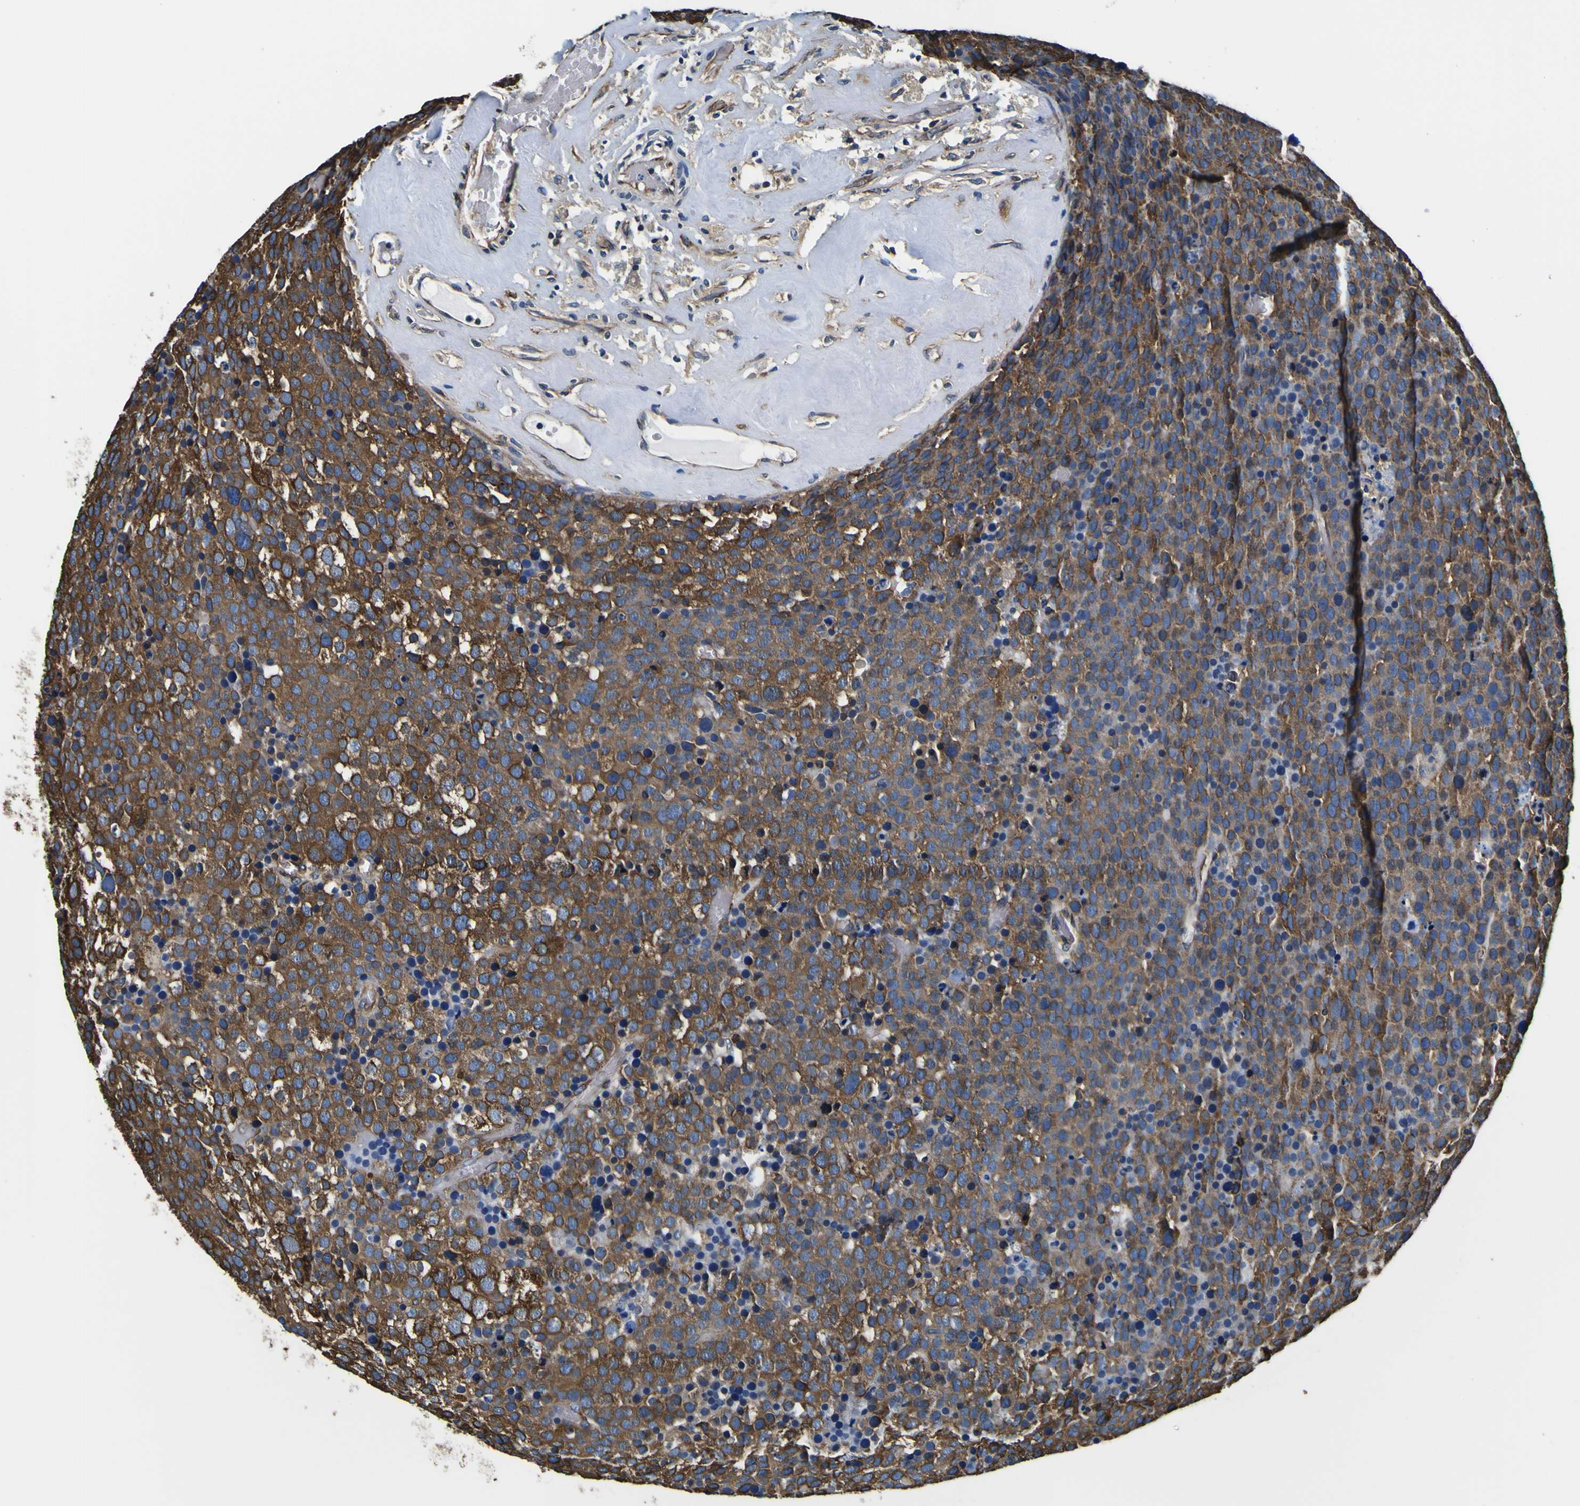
{"staining": {"intensity": "moderate", "quantity": ">75%", "location": "cytoplasmic/membranous"}, "tissue": "testis cancer", "cell_type": "Tumor cells", "image_type": "cancer", "snomed": [{"axis": "morphology", "description": "Seminoma, NOS"}, {"axis": "topography", "description": "Testis"}], "caption": "Tumor cells exhibit medium levels of moderate cytoplasmic/membranous staining in about >75% of cells in human seminoma (testis). The protein of interest is shown in brown color, while the nuclei are stained blue.", "gene": "TUBA1B", "patient": {"sex": "male", "age": 71}}